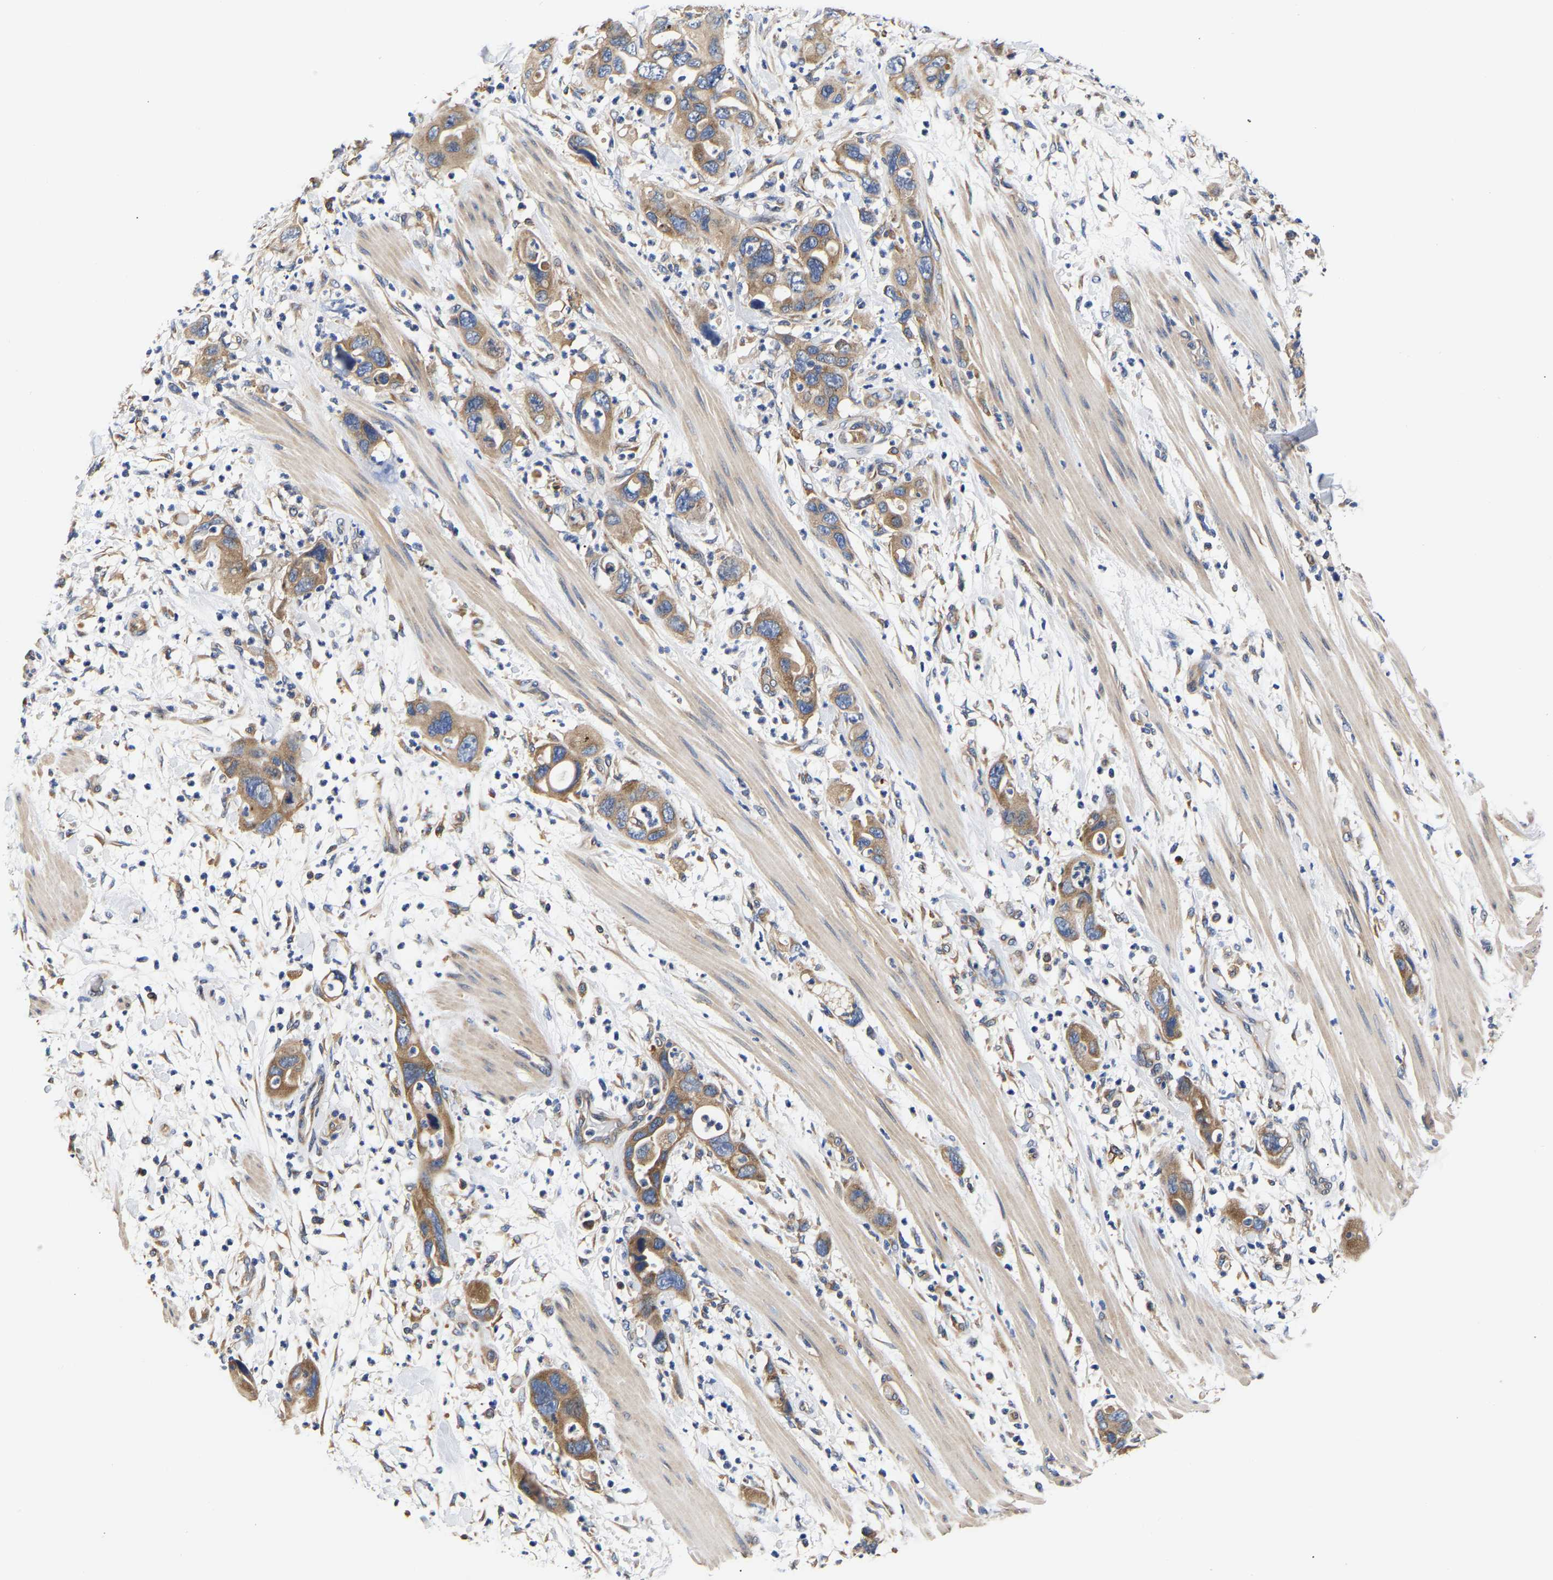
{"staining": {"intensity": "moderate", "quantity": ">75%", "location": "cytoplasmic/membranous"}, "tissue": "pancreatic cancer", "cell_type": "Tumor cells", "image_type": "cancer", "snomed": [{"axis": "morphology", "description": "Adenocarcinoma, NOS"}, {"axis": "topography", "description": "Pancreas"}], "caption": "An immunohistochemistry (IHC) histopathology image of neoplastic tissue is shown. Protein staining in brown highlights moderate cytoplasmic/membranous positivity in pancreatic cancer within tumor cells.", "gene": "CCDC6", "patient": {"sex": "female", "age": 71}}